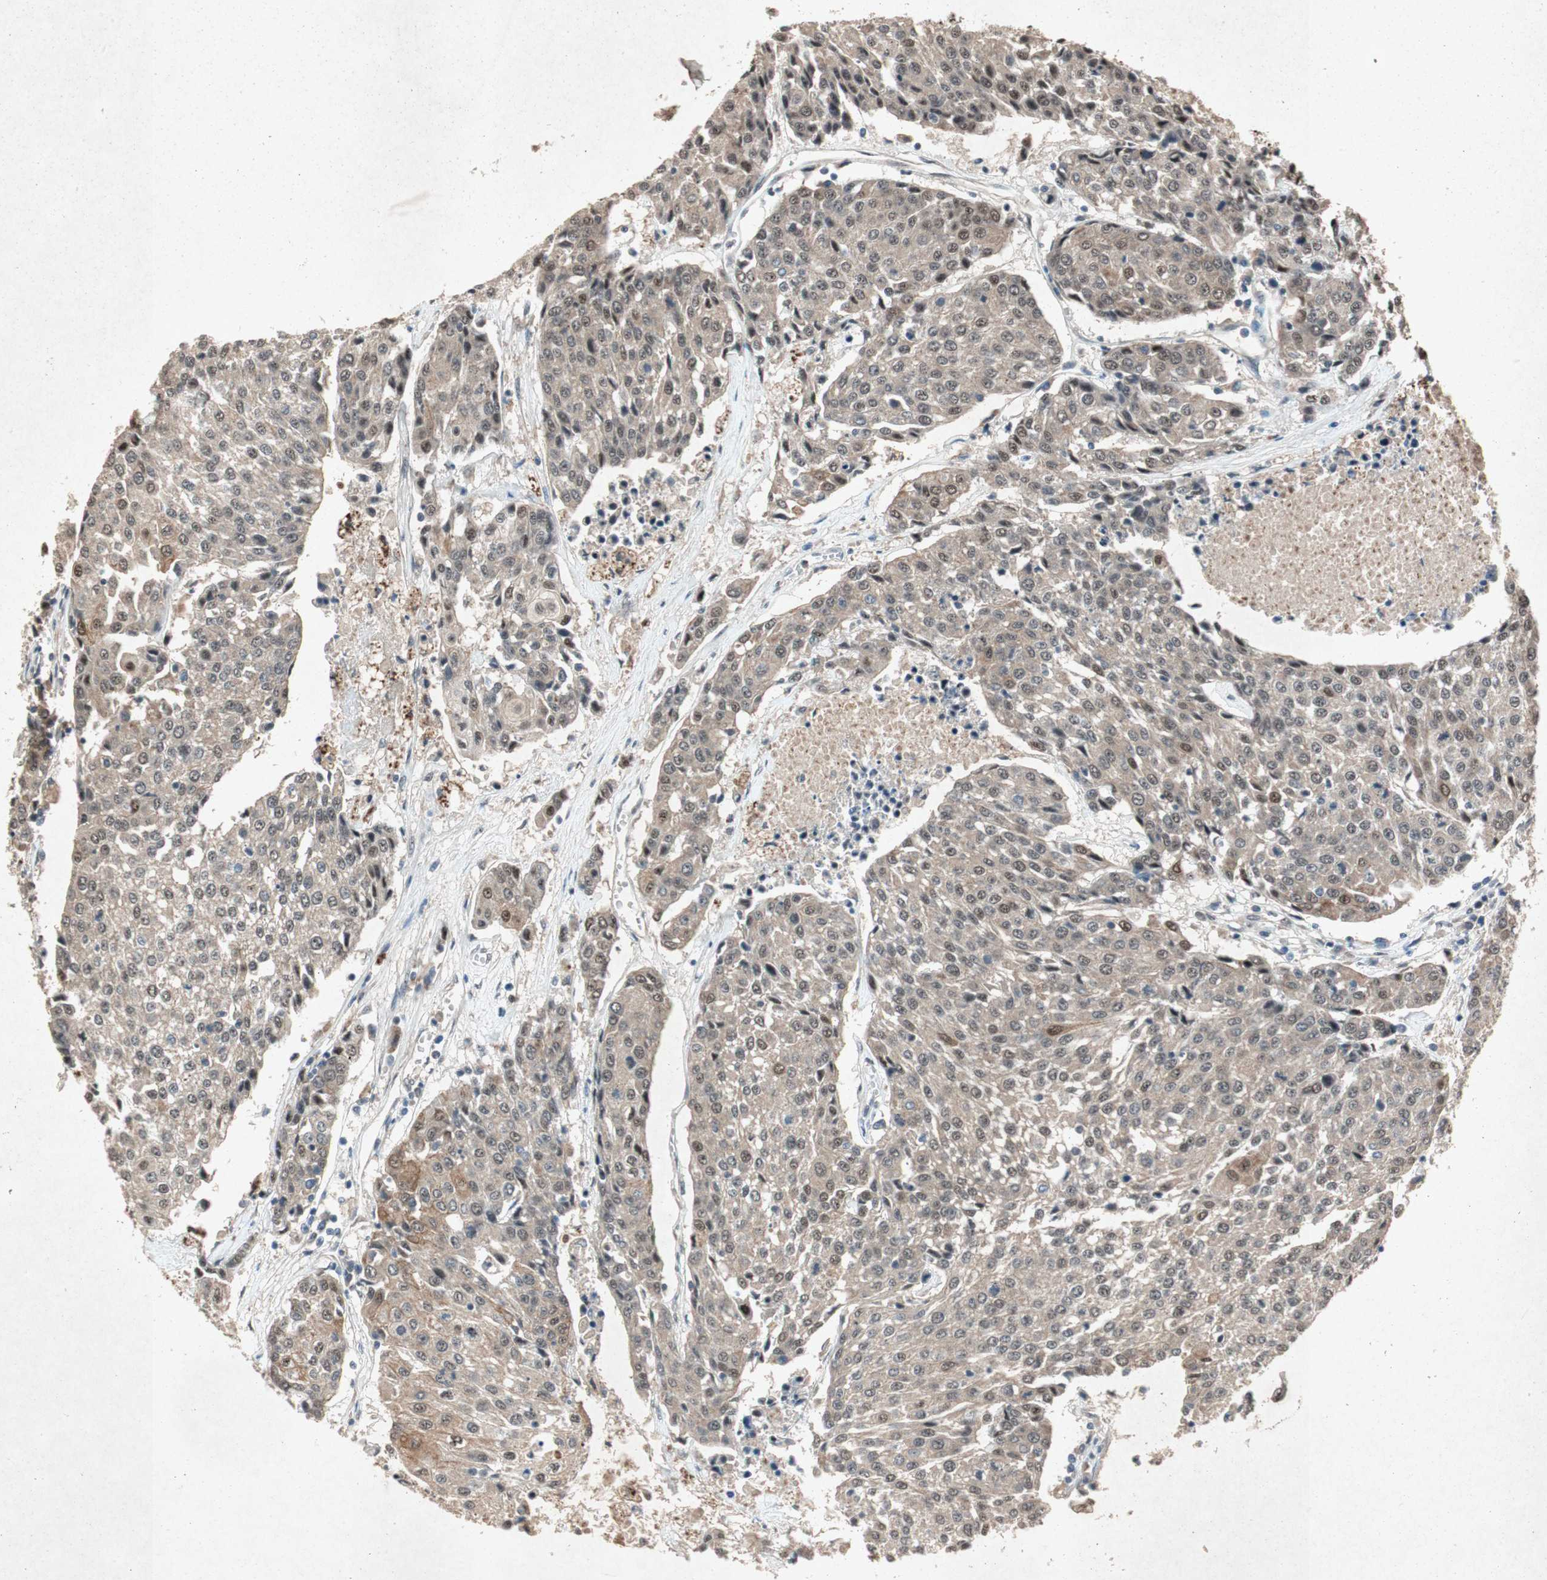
{"staining": {"intensity": "moderate", "quantity": "25%-75%", "location": "cytoplasmic/membranous,nuclear"}, "tissue": "urothelial cancer", "cell_type": "Tumor cells", "image_type": "cancer", "snomed": [{"axis": "morphology", "description": "Urothelial carcinoma, High grade"}, {"axis": "topography", "description": "Urinary bladder"}], "caption": "Immunohistochemical staining of human urothelial cancer displays medium levels of moderate cytoplasmic/membranous and nuclear protein expression in about 25%-75% of tumor cells.", "gene": "PML", "patient": {"sex": "female", "age": 85}}